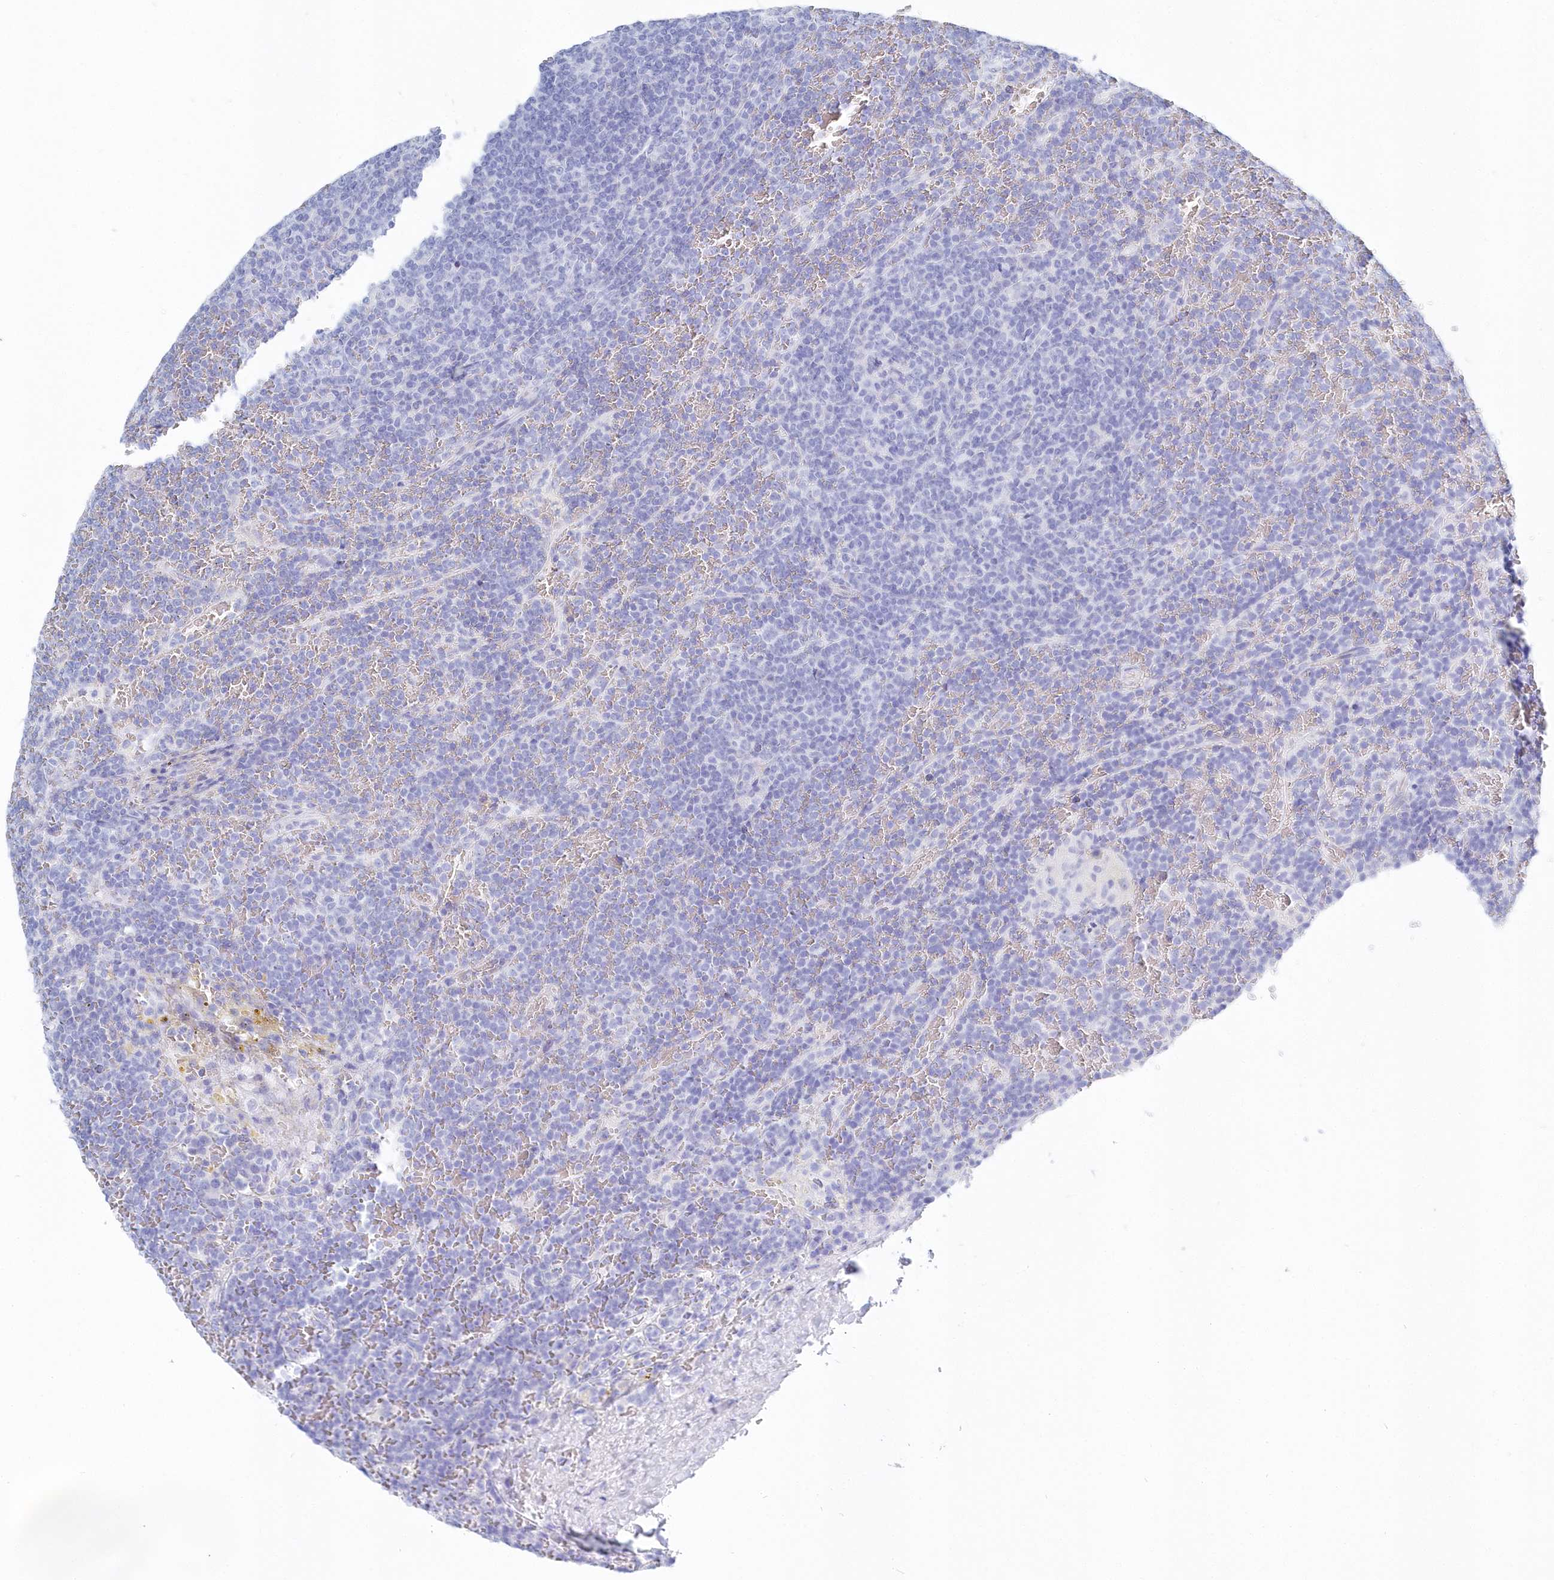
{"staining": {"intensity": "negative", "quantity": "none", "location": "none"}, "tissue": "lymphoma", "cell_type": "Tumor cells", "image_type": "cancer", "snomed": [{"axis": "morphology", "description": "Malignant lymphoma, non-Hodgkin's type, Low grade"}, {"axis": "topography", "description": "Spleen"}], "caption": "This is a photomicrograph of IHC staining of lymphoma, which shows no expression in tumor cells.", "gene": "CSNK1G2", "patient": {"sex": "female", "age": 19}}